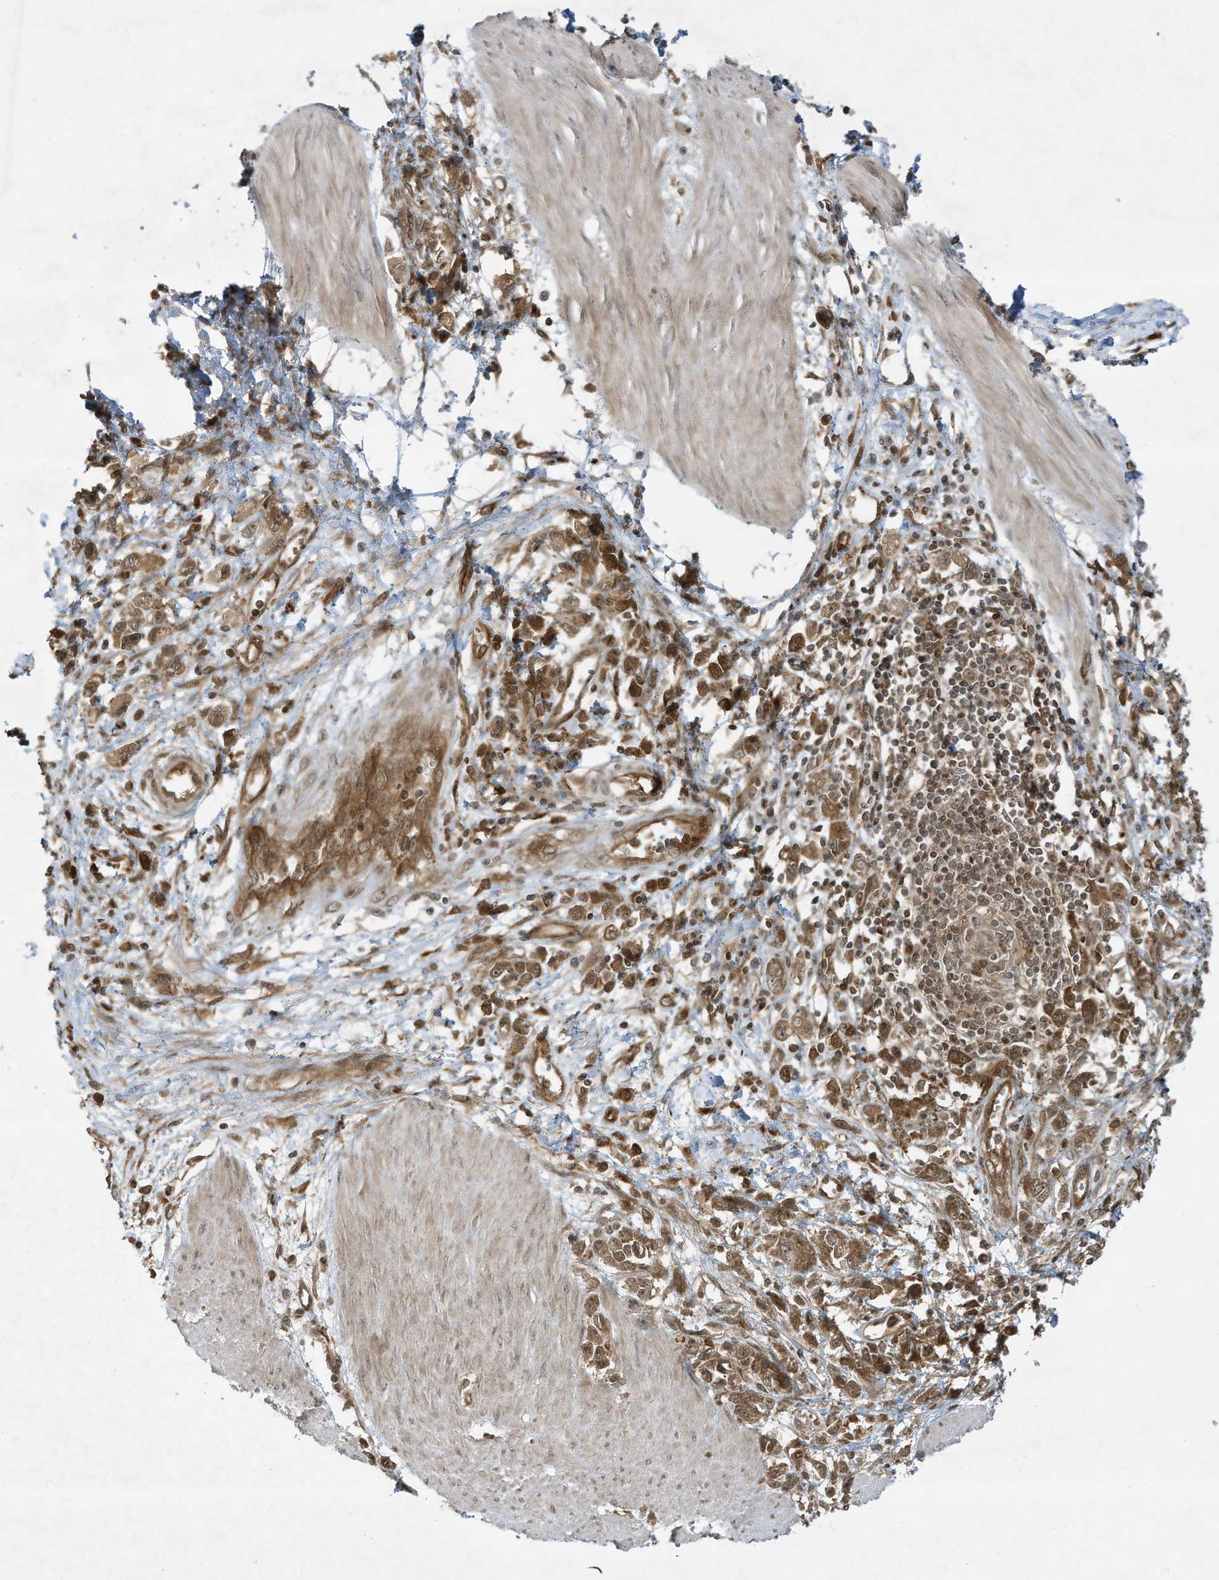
{"staining": {"intensity": "moderate", "quantity": ">75%", "location": "cytoplasmic/membranous,nuclear"}, "tissue": "stomach cancer", "cell_type": "Tumor cells", "image_type": "cancer", "snomed": [{"axis": "morphology", "description": "Adenocarcinoma, NOS"}, {"axis": "topography", "description": "Stomach"}], "caption": "This is an image of immunohistochemistry staining of stomach cancer, which shows moderate expression in the cytoplasmic/membranous and nuclear of tumor cells.", "gene": "CERT1", "patient": {"sex": "female", "age": 76}}